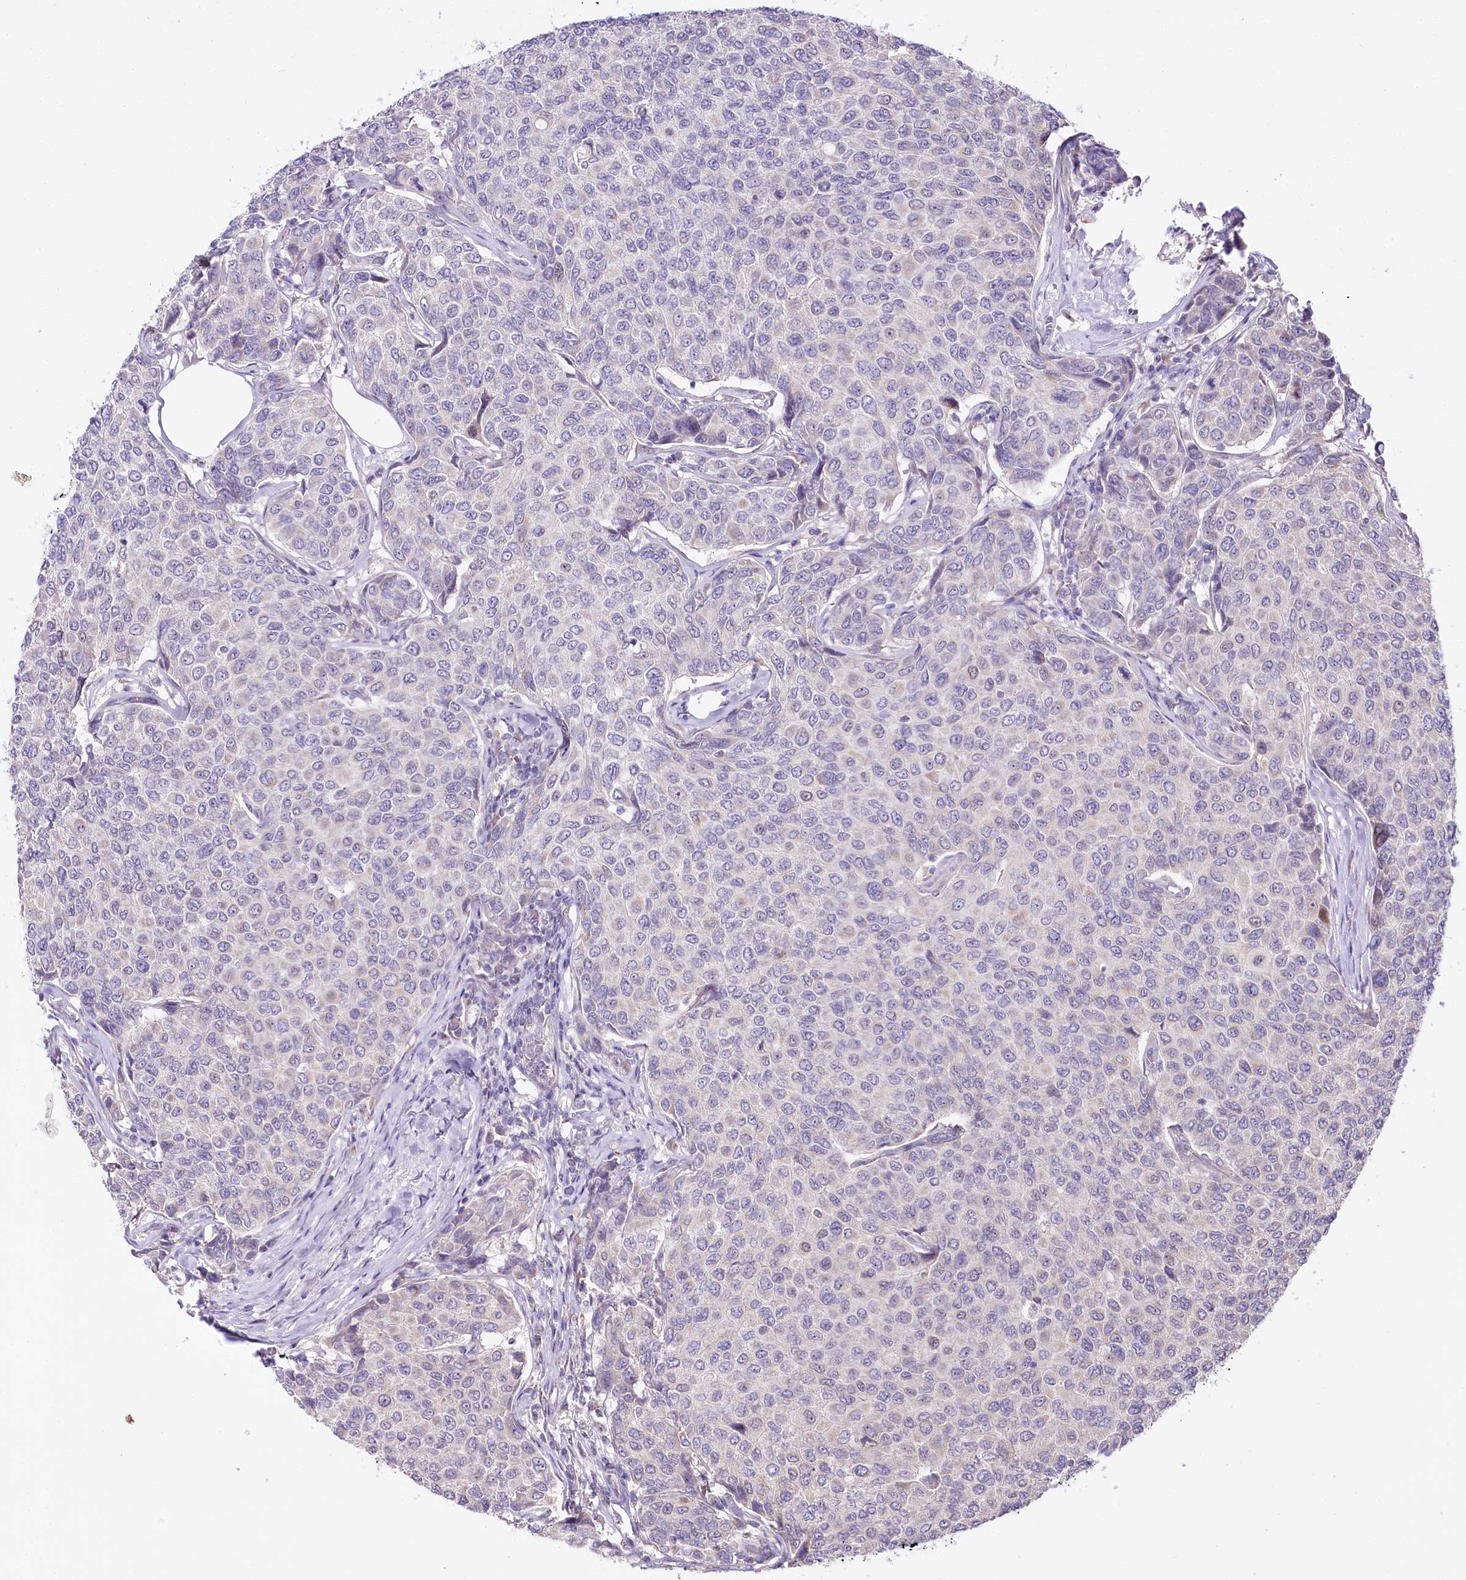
{"staining": {"intensity": "negative", "quantity": "none", "location": "none"}, "tissue": "breast cancer", "cell_type": "Tumor cells", "image_type": "cancer", "snomed": [{"axis": "morphology", "description": "Duct carcinoma"}, {"axis": "topography", "description": "Breast"}], "caption": "This is a micrograph of IHC staining of breast cancer, which shows no staining in tumor cells.", "gene": "ZNF226", "patient": {"sex": "female", "age": 55}}